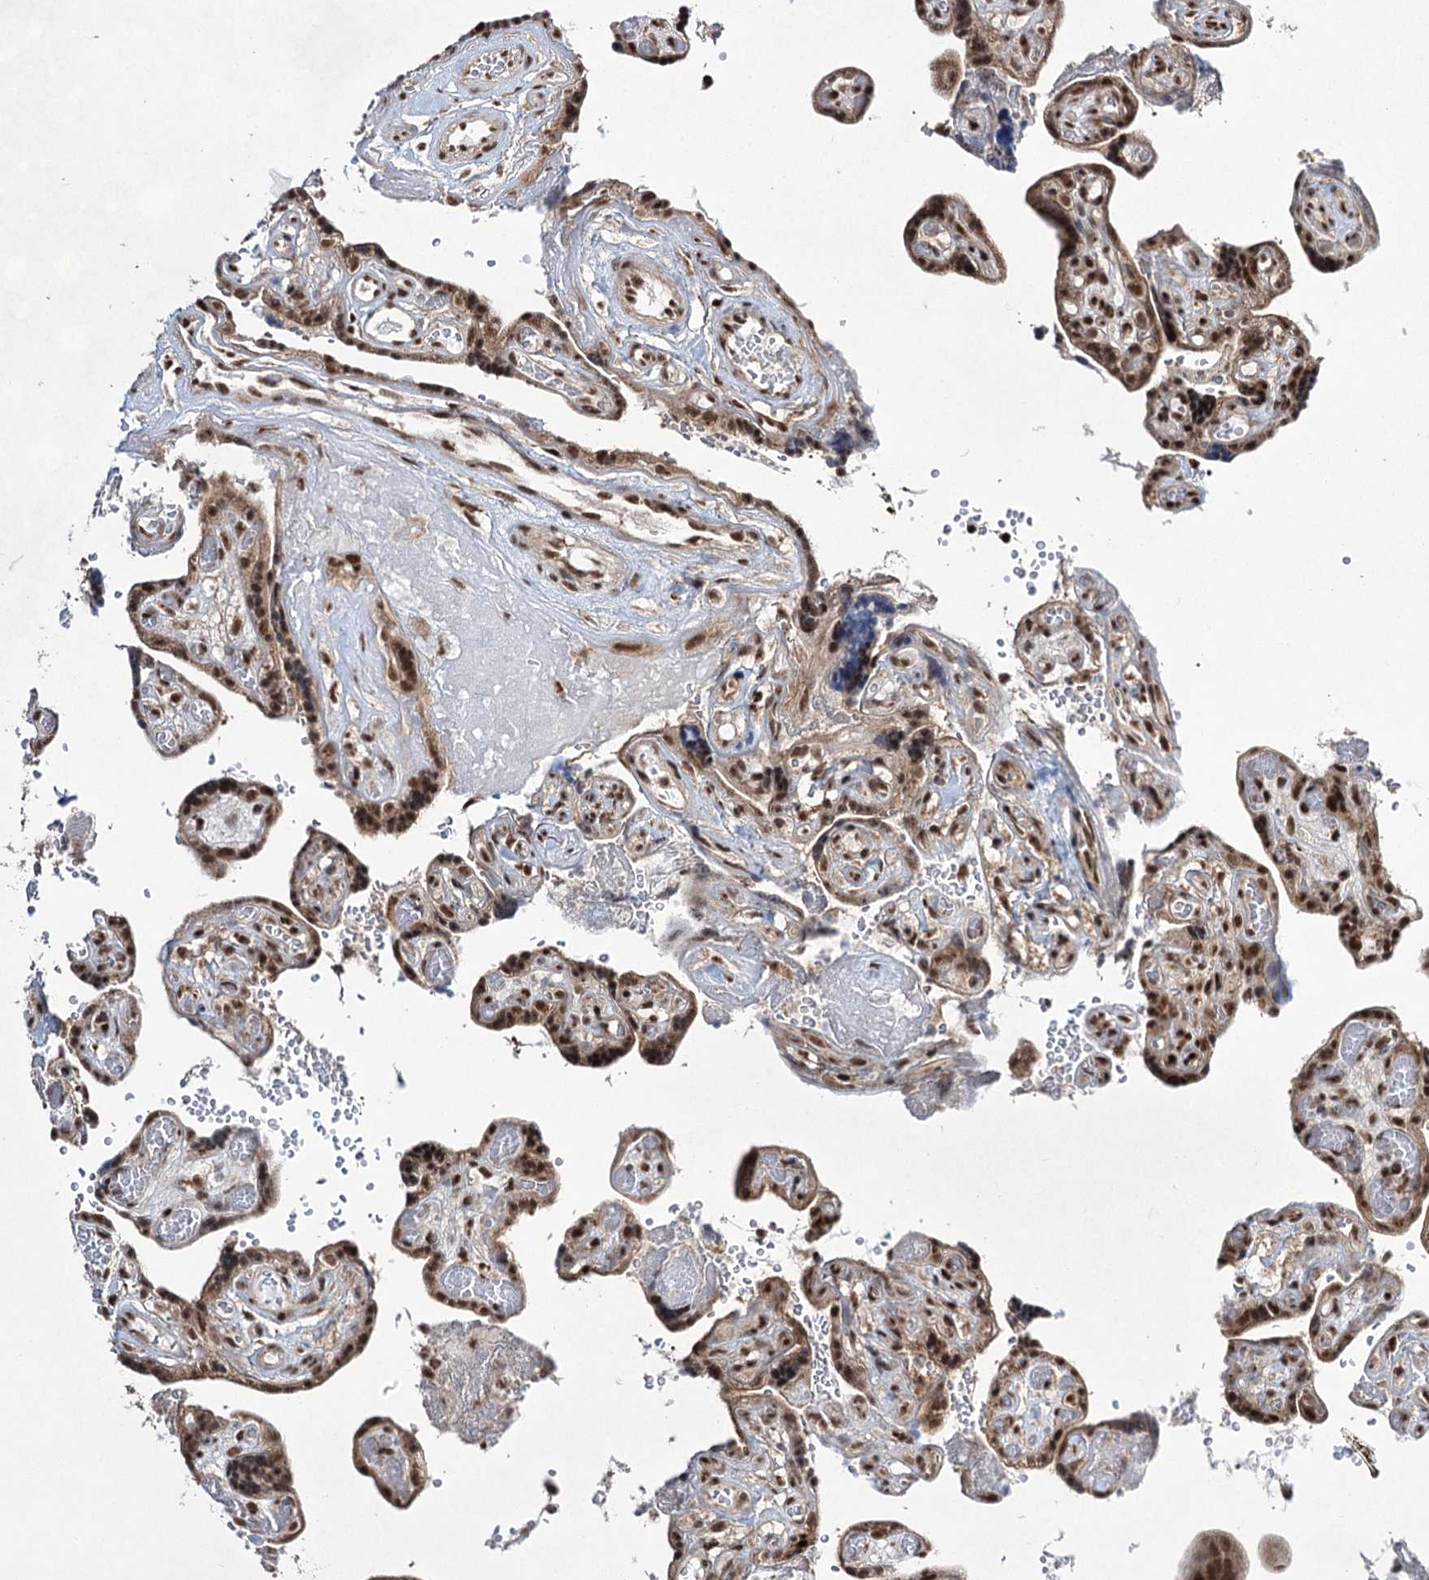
{"staining": {"intensity": "moderate", "quantity": ">75%", "location": "cytoplasmic/membranous,nuclear"}, "tissue": "placenta", "cell_type": "Decidual cells", "image_type": "normal", "snomed": [{"axis": "morphology", "description": "Normal tissue, NOS"}, {"axis": "topography", "description": "Placenta"}], "caption": "Placenta stained with DAB immunohistochemistry (IHC) exhibits medium levels of moderate cytoplasmic/membranous,nuclear expression in approximately >75% of decidual cells.", "gene": "ZCCHC8", "patient": {"sex": "female", "age": 30}}